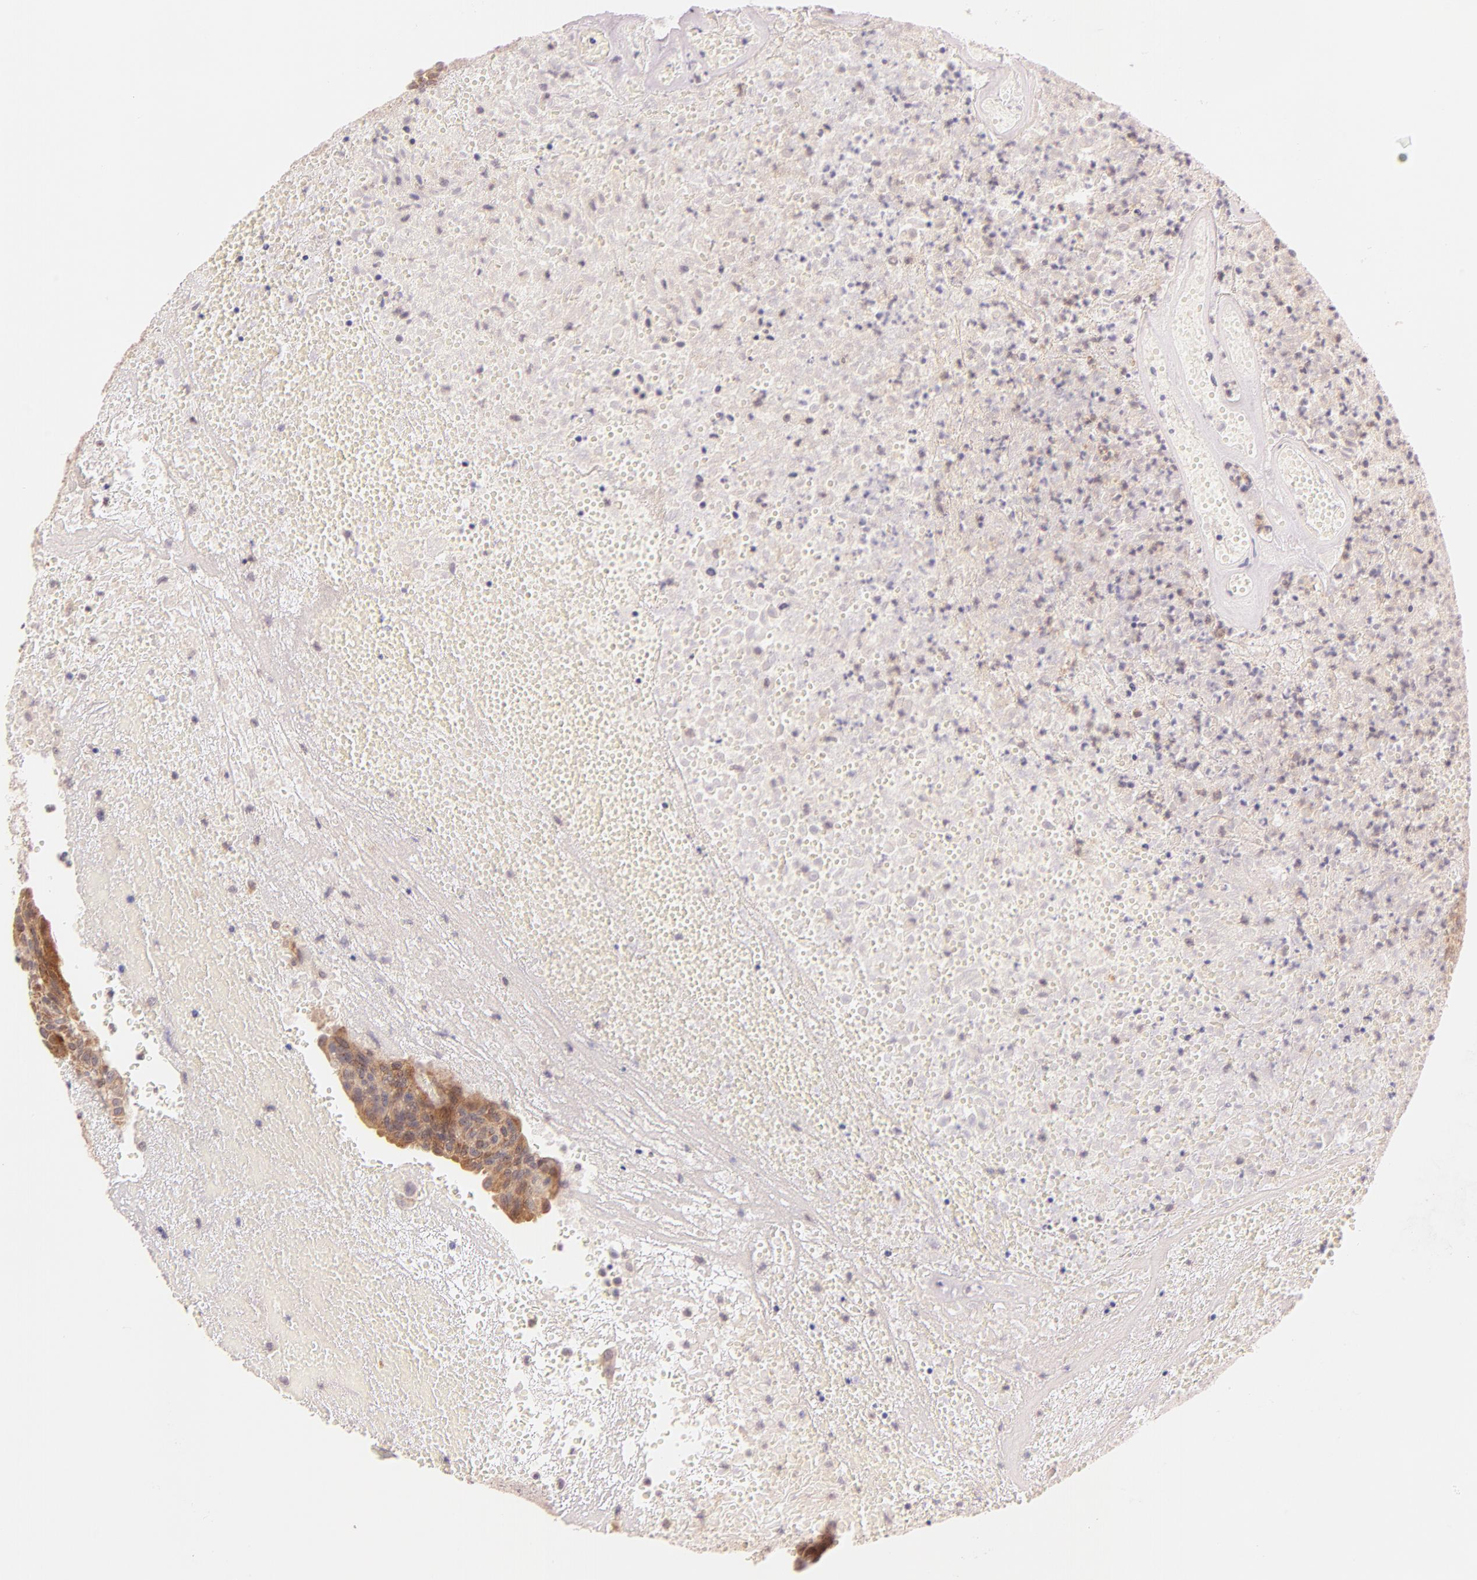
{"staining": {"intensity": "moderate", "quantity": ">75%", "location": "cytoplasmic/membranous"}, "tissue": "urothelial cancer", "cell_type": "Tumor cells", "image_type": "cancer", "snomed": [{"axis": "morphology", "description": "Urothelial carcinoma, High grade"}, {"axis": "topography", "description": "Urinary bladder"}], "caption": "A brown stain highlights moderate cytoplasmic/membranous positivity of a protein in urothelial carcinoma (high-grade) tumor cells.", "gene": "BID", "patient": {"sex": "male", "age": 66}}